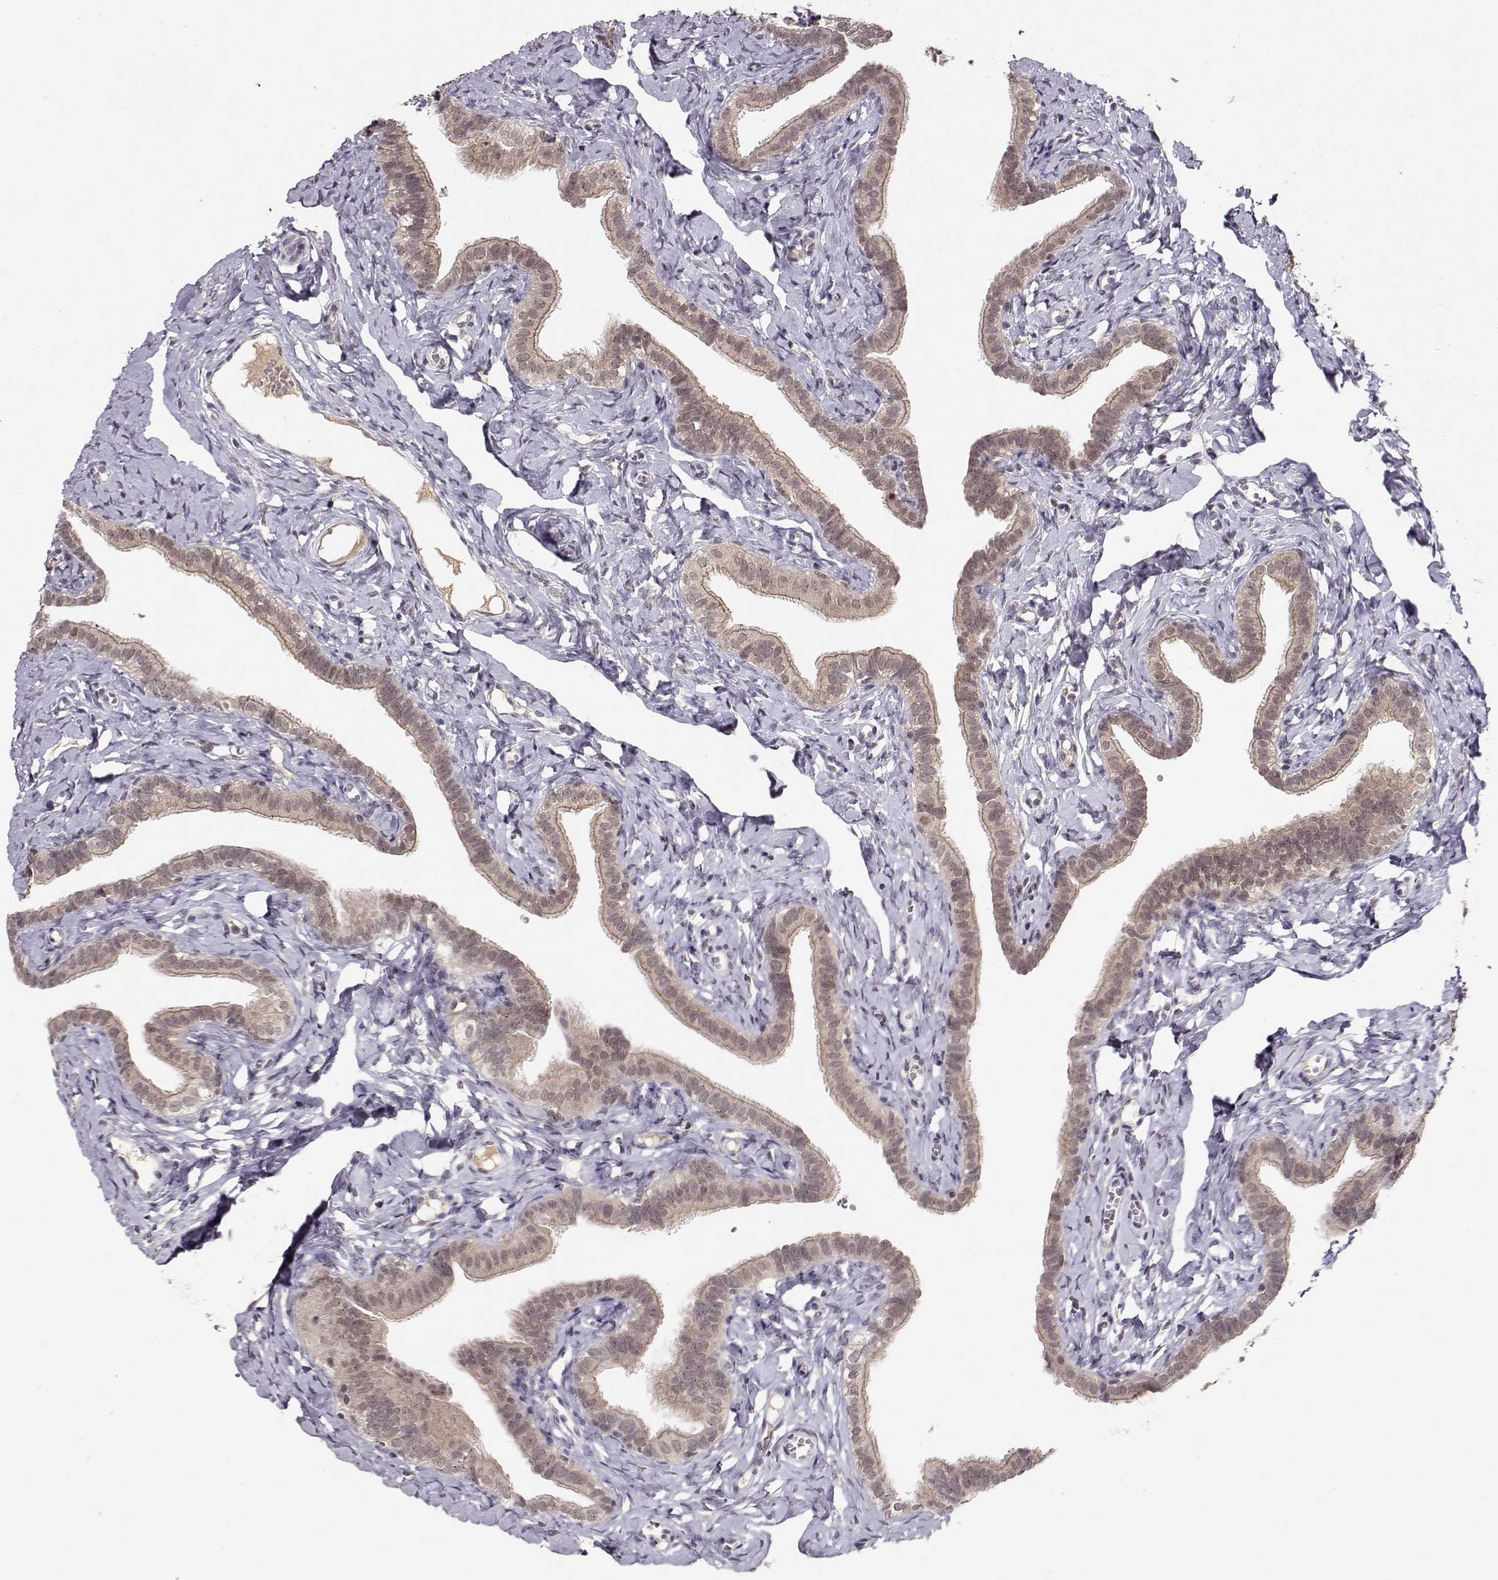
{"staining": {"intensity": "weak", "quantity": ">75%", "location": "cytoplasmic/membranous"}, "tissue": "fallopian tube", "cell_type": "Glandular cells", "image_type": "normal", "snomed": [{"axis": "morphology", "description": "Normal tissue, NOS"}, {"axis": "topography", "description": "Fallopian tube"}], "caption": "Protein expression analysis of normal fallopian tube exhibits weak cytoplasmic/membranous staining in about >75% of glandular cells. The staining was performed using DAB (3,3'-diaminobenzidine) to visualize the protein expression in brown, while the nuclei were stained in blue with hematoxylin (Magnification: 20x).", "gene": "CSNK2A1", "patient": {"sex": "female", "age": 41}}